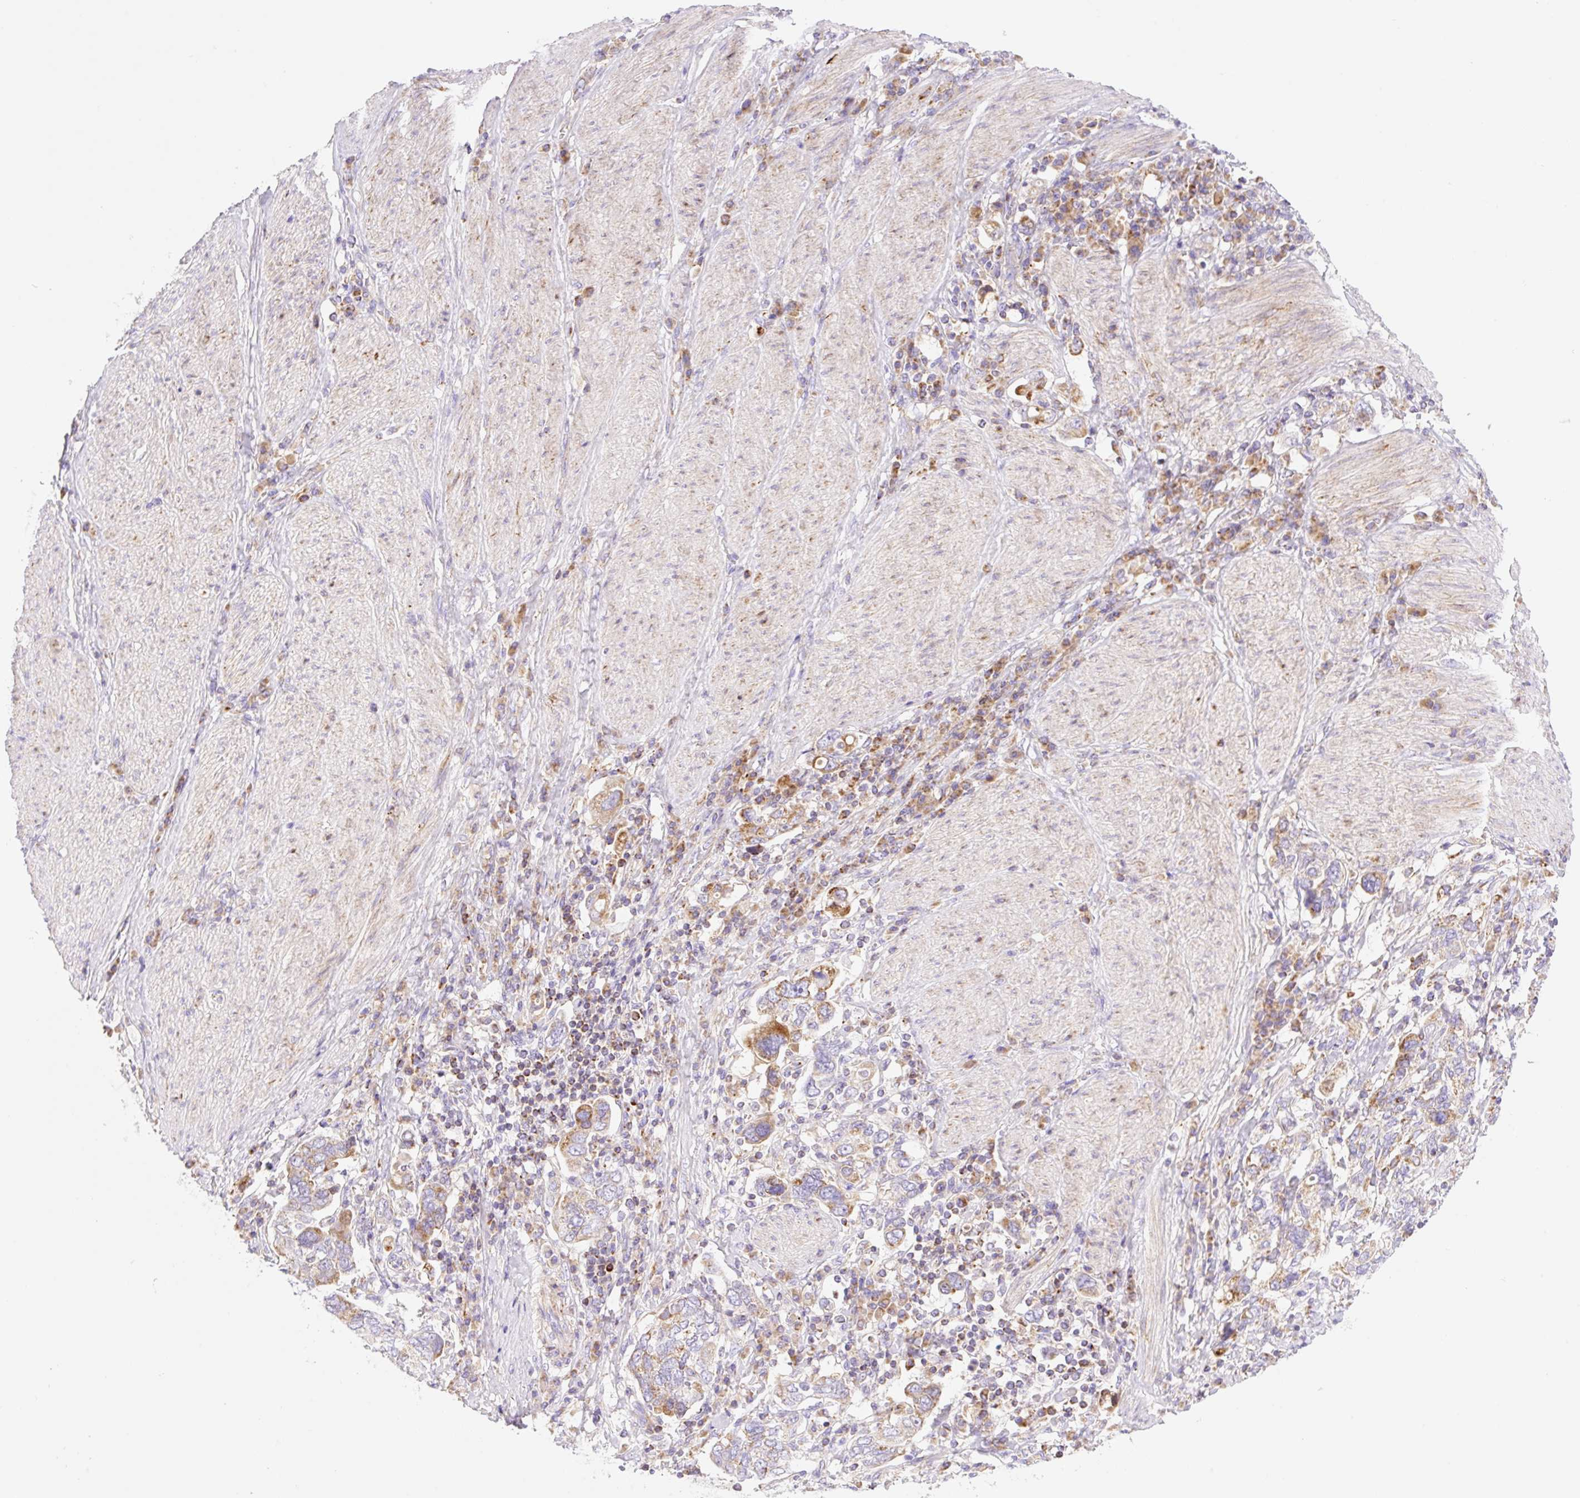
{"staining": {"intensity": "moderate", "quantity": "25%-75%", "location": "cytoplasmic/membranous"}, "tissue": "stomach cancer", "cell_type": "Tumor cells", "image_type": "cancer", "snomed": [{"axis": "morphology", "description": "Adenocarcinoma, NOS"}, {"axis": "topography", "description": "Stomach, upper"}, {"axis": "topography", "description": "Stomach"}], "caption": "Brown immunohistochemical staining in adenocarcinoma (stomach) displays moderate cytoplasmic/membranous staining in about 25%-75% of tumor cells. The protein is stained brown, and the nuclei are stained in blue (DAB IHC with brightfield microscopy, high magnification).", "gene": "ETNK2", "patient": {"sex": "male", "age": 62}}